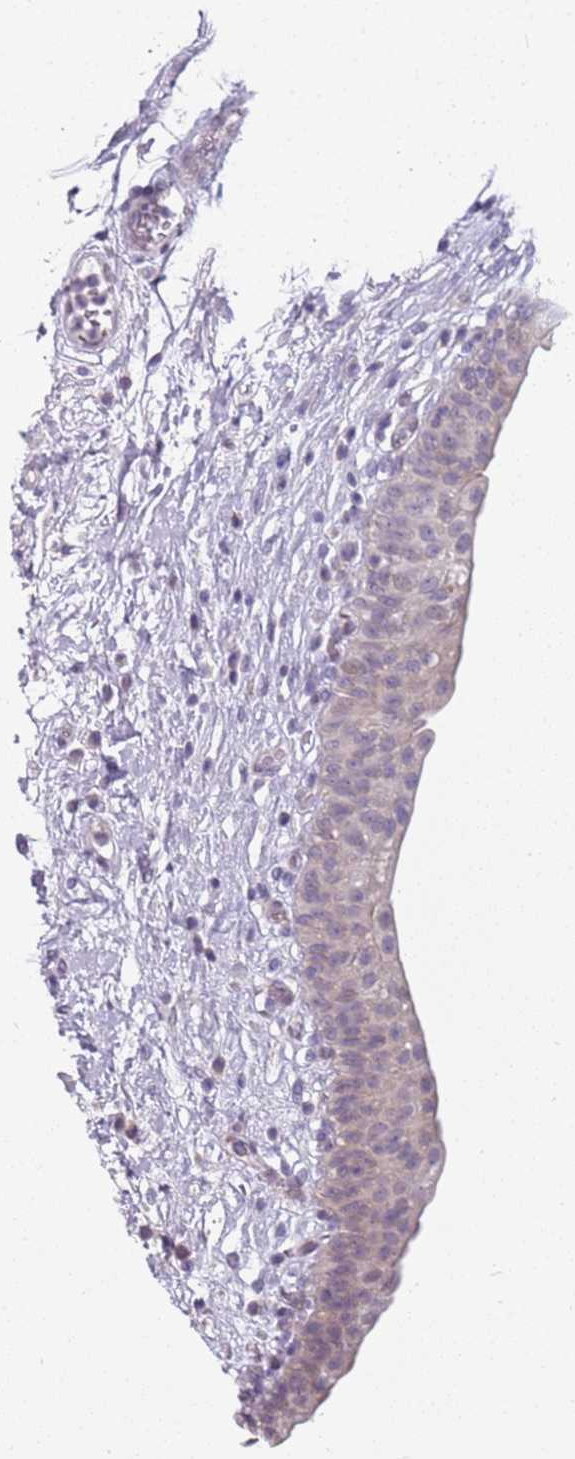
{"staining": {"intensity": "weak", "quantity": "<25%", "location": "nuclear"}, "tissue": "urinary bladder", "cell_type": "Urothelial cells", "image_type": "normal", "snomed": [{"axis": "morphology", "description": "Normal tissue, NOS"}, {"axis": "topography", "description": "Urinary bladder"}], "caption": "Urinary bladder was stained to show a protein in brown. There is no significant staining in urothelial cells. (Stains: DAB (3,3'-diaminobenzidine) IHC with hematoxylin counter stain, Microscopy: brightfield microscopy at high magnification).", "gene": "DEFB116", "patient": {"sex": "male", "age": 83}}